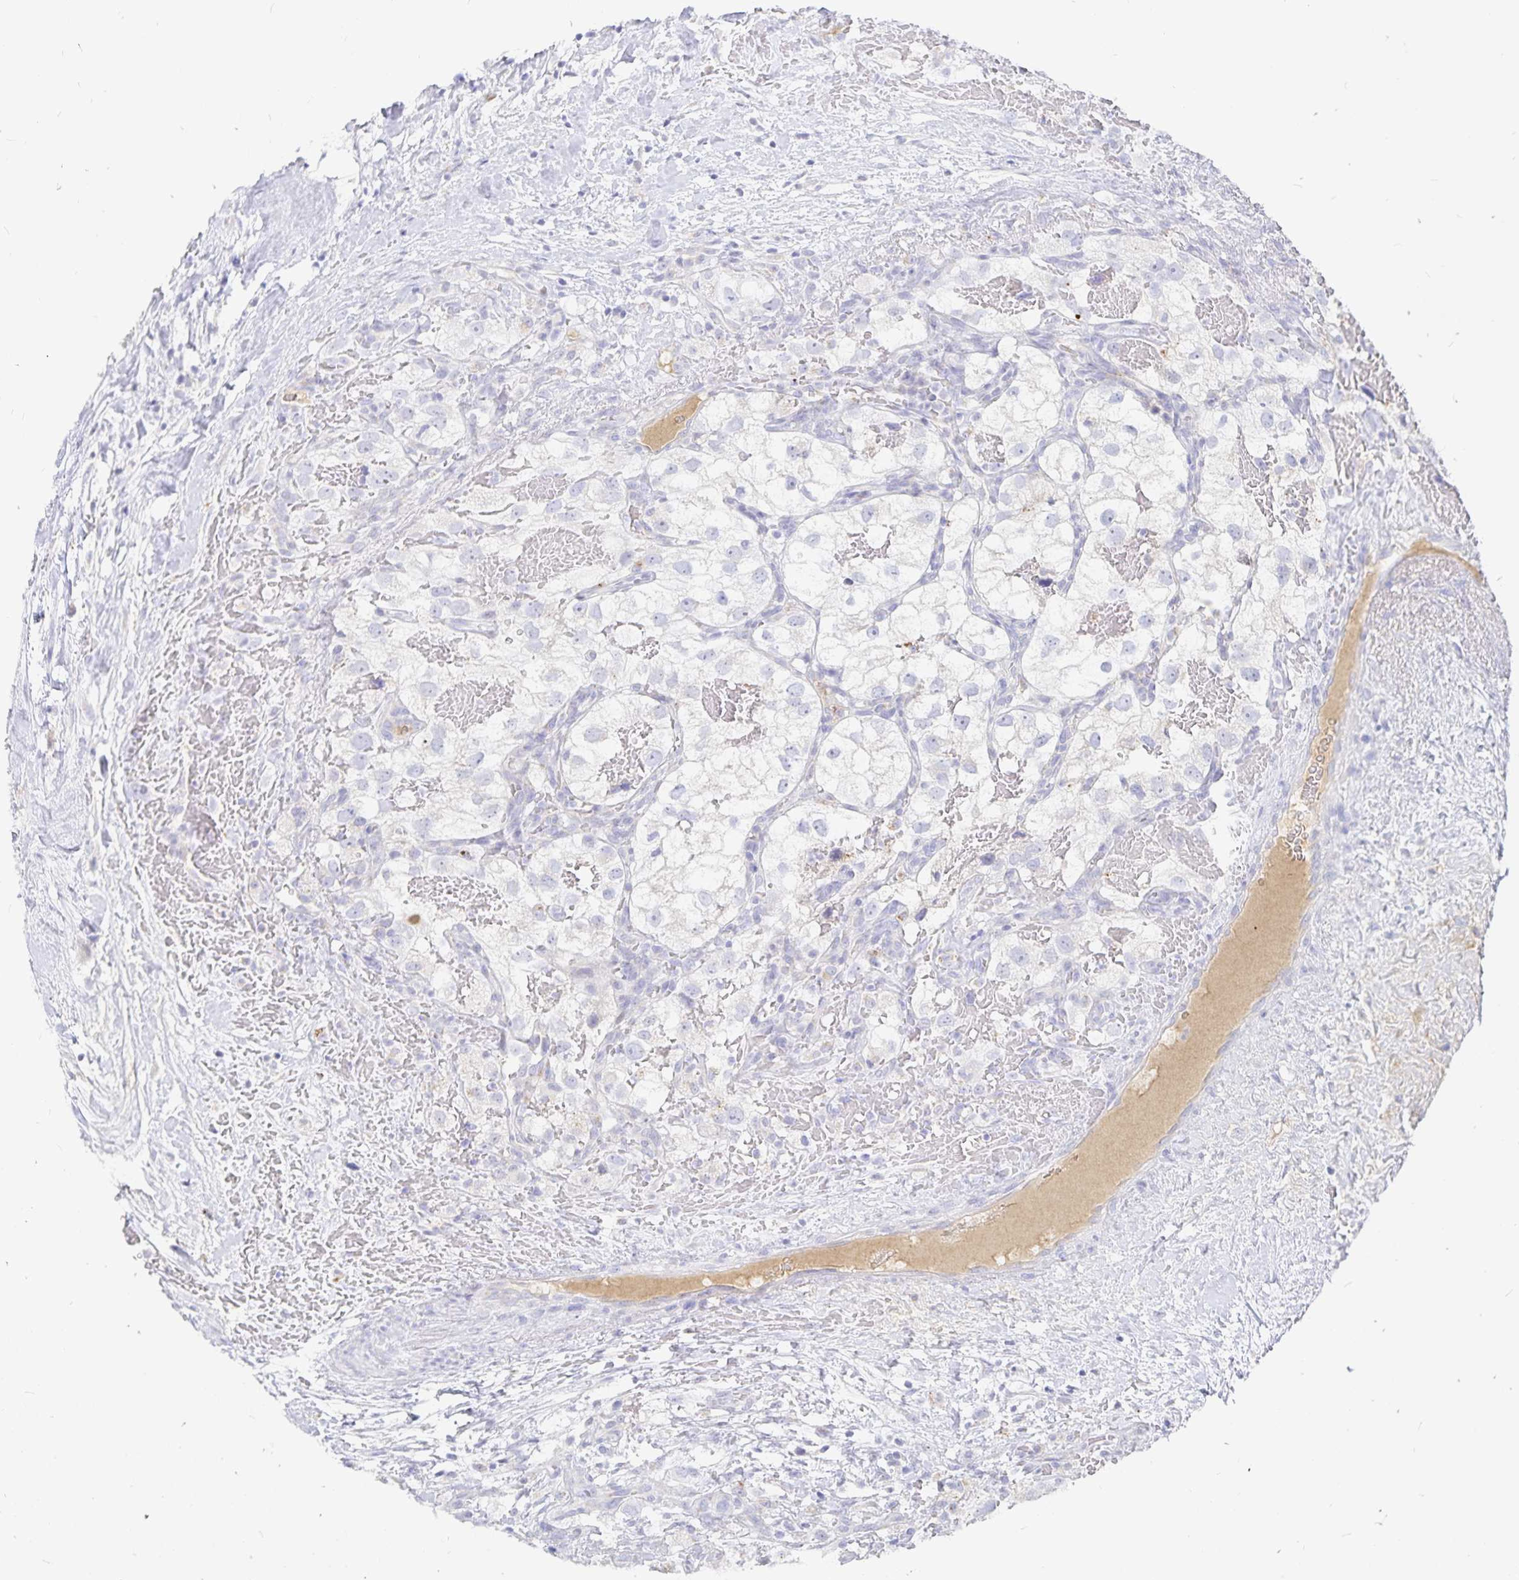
{"staining": {"intensity": "negative", "quantity": "none", "location": "none"}, "tissue": "renal cancer", "cell_type": "Tumor cells", "image_type": "cancer", "snomed": [{"axis": "morphology", "description": "Adenocarcinoma, NOS"}, {"axis": "topography", "description": "Kidney"}], "caption": "A photomicrograph of human renal cancer (adenocarcinoma) is negative for staining in tumor cells.", "gene": "PKHD1", "patient": {"sex": "male", "age": 59}}